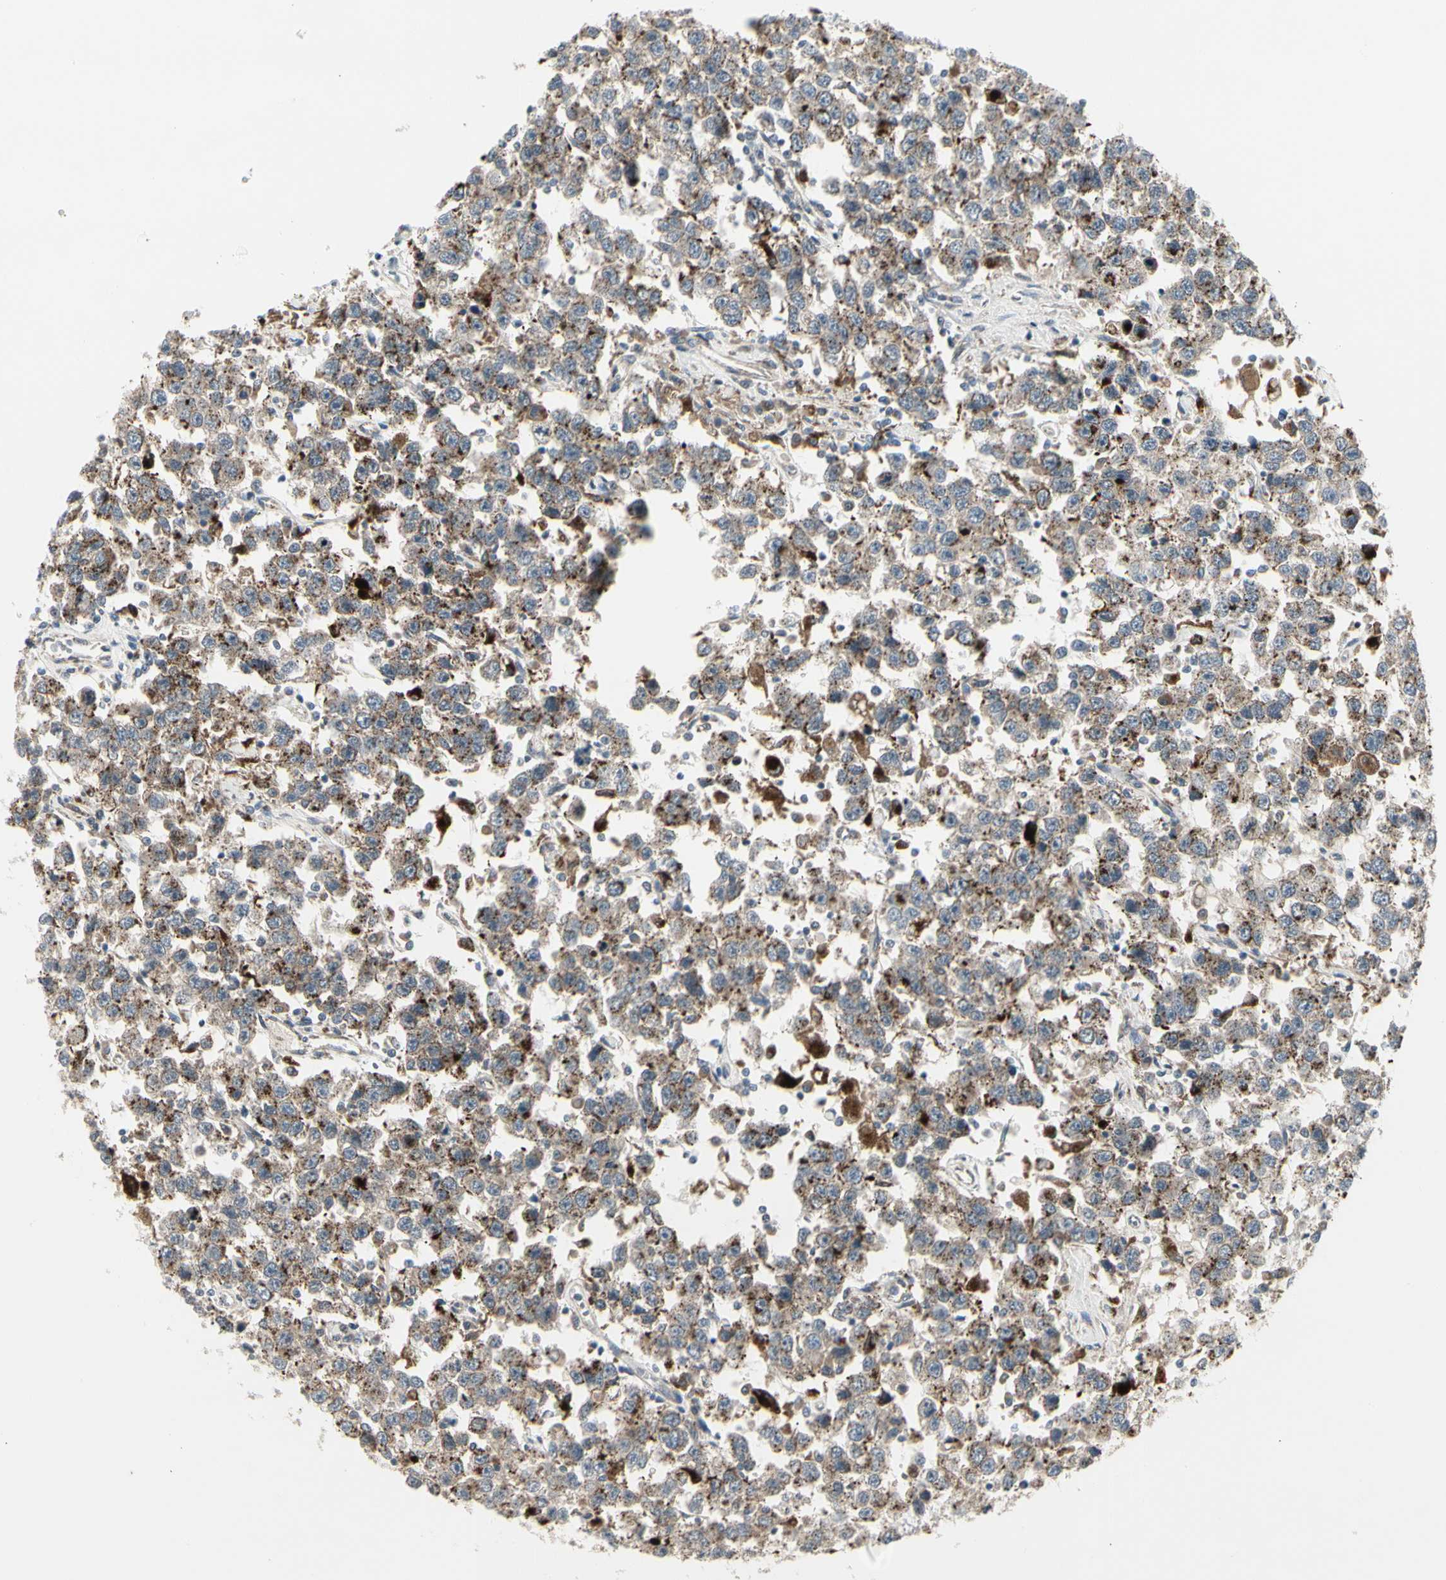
{"staining": {"intensity": "moderate", "quantity": ">75%", "location": "cytoplasmic/membranous"}, "tissue": "testis cancer", "cell_type": "Tumor cells", "image_type": "cancer", "snomed": [{"axis": "morphology", "description": "Seminoma, NOS"}, {"axis": "topography", "description": "Testis"}], "caption": "Protein analysis of testis cancer tissue displays moderate cytoplasmic/membranous positivity in about >75% of tumor cells. Using DAB (3,3'-diaminobenzidine) (brown) and hematoxylin (blue) stains, captured at high magnification using brightfield microscopy.", "gene": "GRN", "patient": {"sex": "male", "age": 41}}